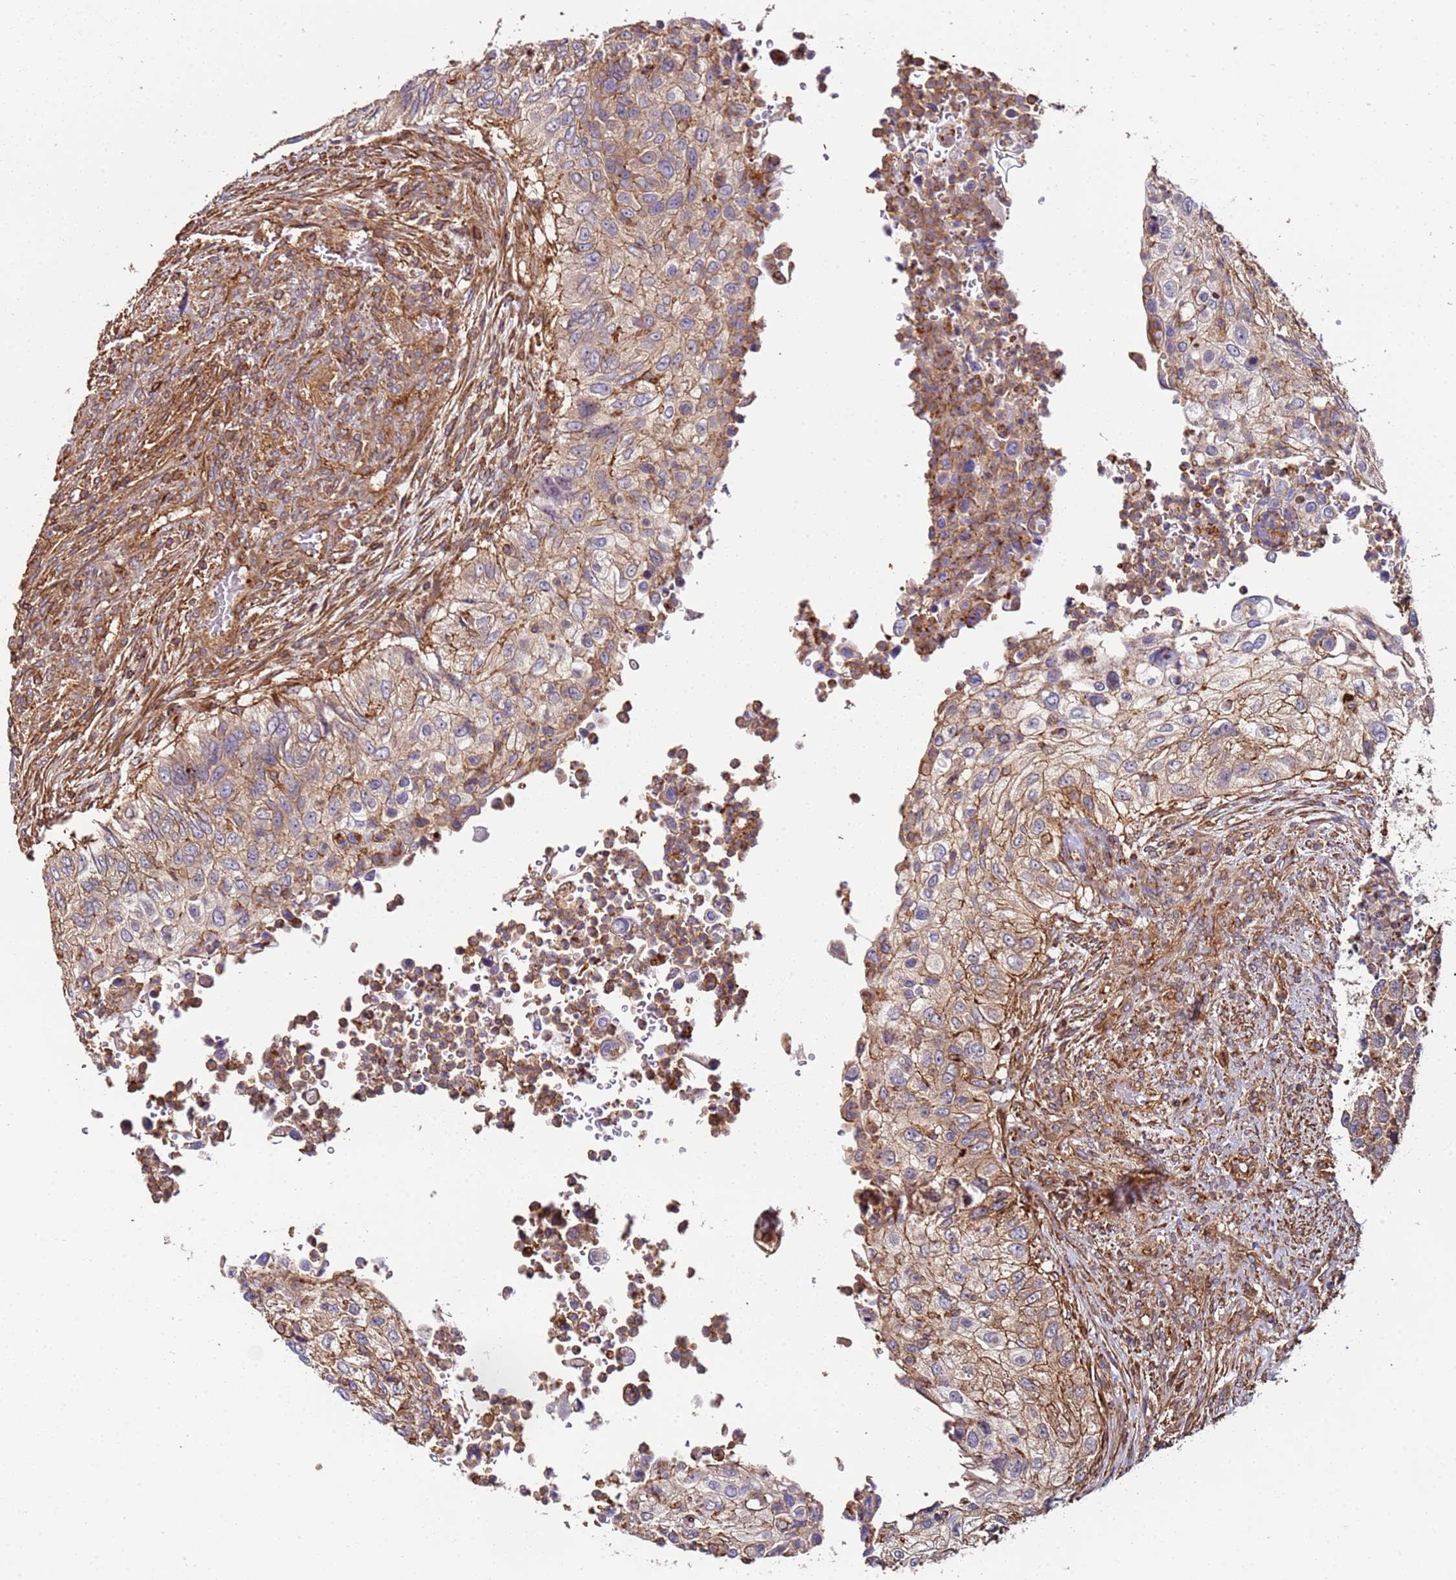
{"staining": {"intensity": "weak", "quantity": ">75%", "location": "cytoplasmic/membranous"}, "tissue": "urothelial cancer", "cell_type": "Tumor cells", "image_type": "cancer", "snomed": [{"axis": "morphology", "description": "Urothelial carcinoma, High grade"}, {"axis": "topography", "description": "Urinary bladder"}], "caption": "The image shows immunohistochemical staining of high-grade urothelial carcinoma. There is weak cytoplasmic/membranous expression is present in approximately >75% of tumor cells.", "gene": "CYP2U1", "patient": {"sex": "female", "age": 60}}